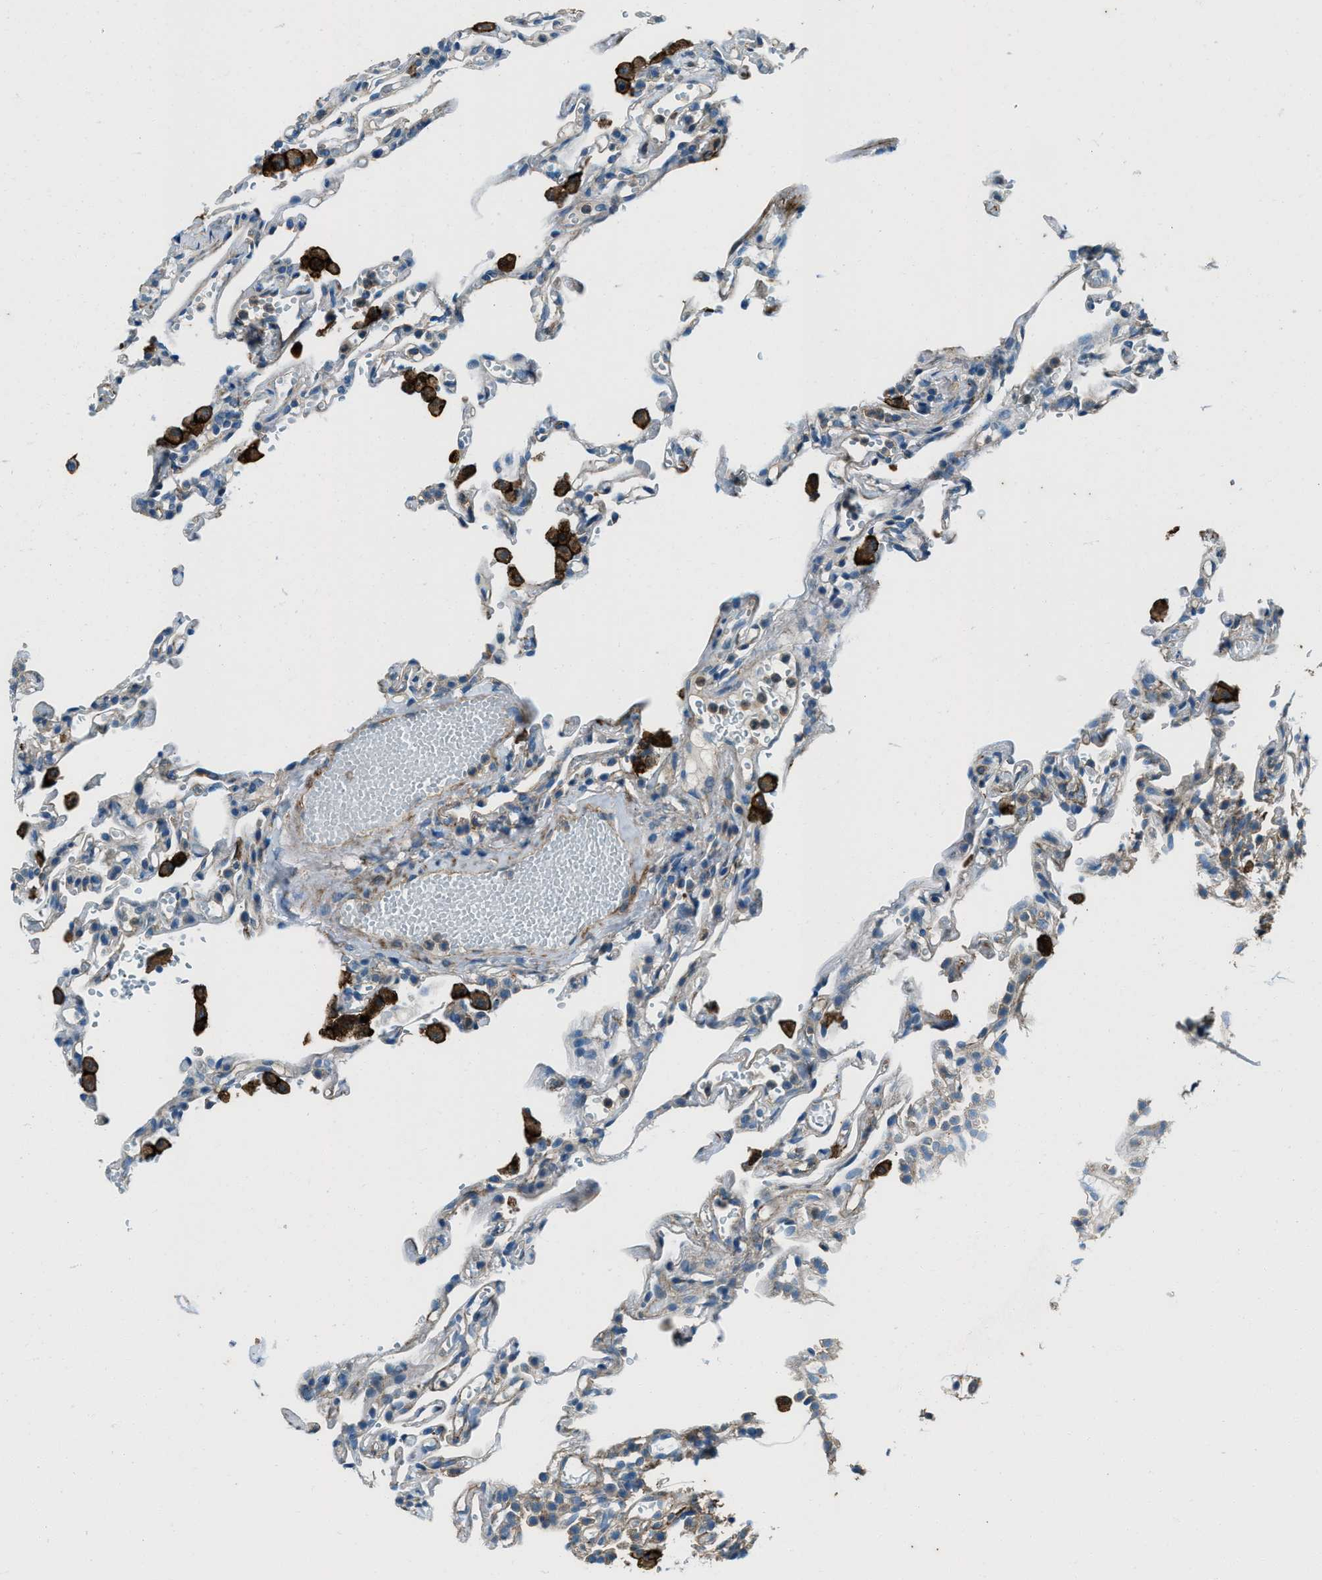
{"staining": {"intensity": "negative", "quantity": "none", "location": "none"}, "tissue": "lung", "cell_type": "Alveolar cells", "image_type": "normal", "snomed": [{"axis": "morphology", "description": "Normal tissue, NOS"}, {"axis": "topography", "description": "Lung"}], "caption": "Immunohistochemical staining of unremarkable lung exhibits no significant staining in alveolar cells.", "gene": "SVIL", "patient": {"sex": "male", "age": 21}}